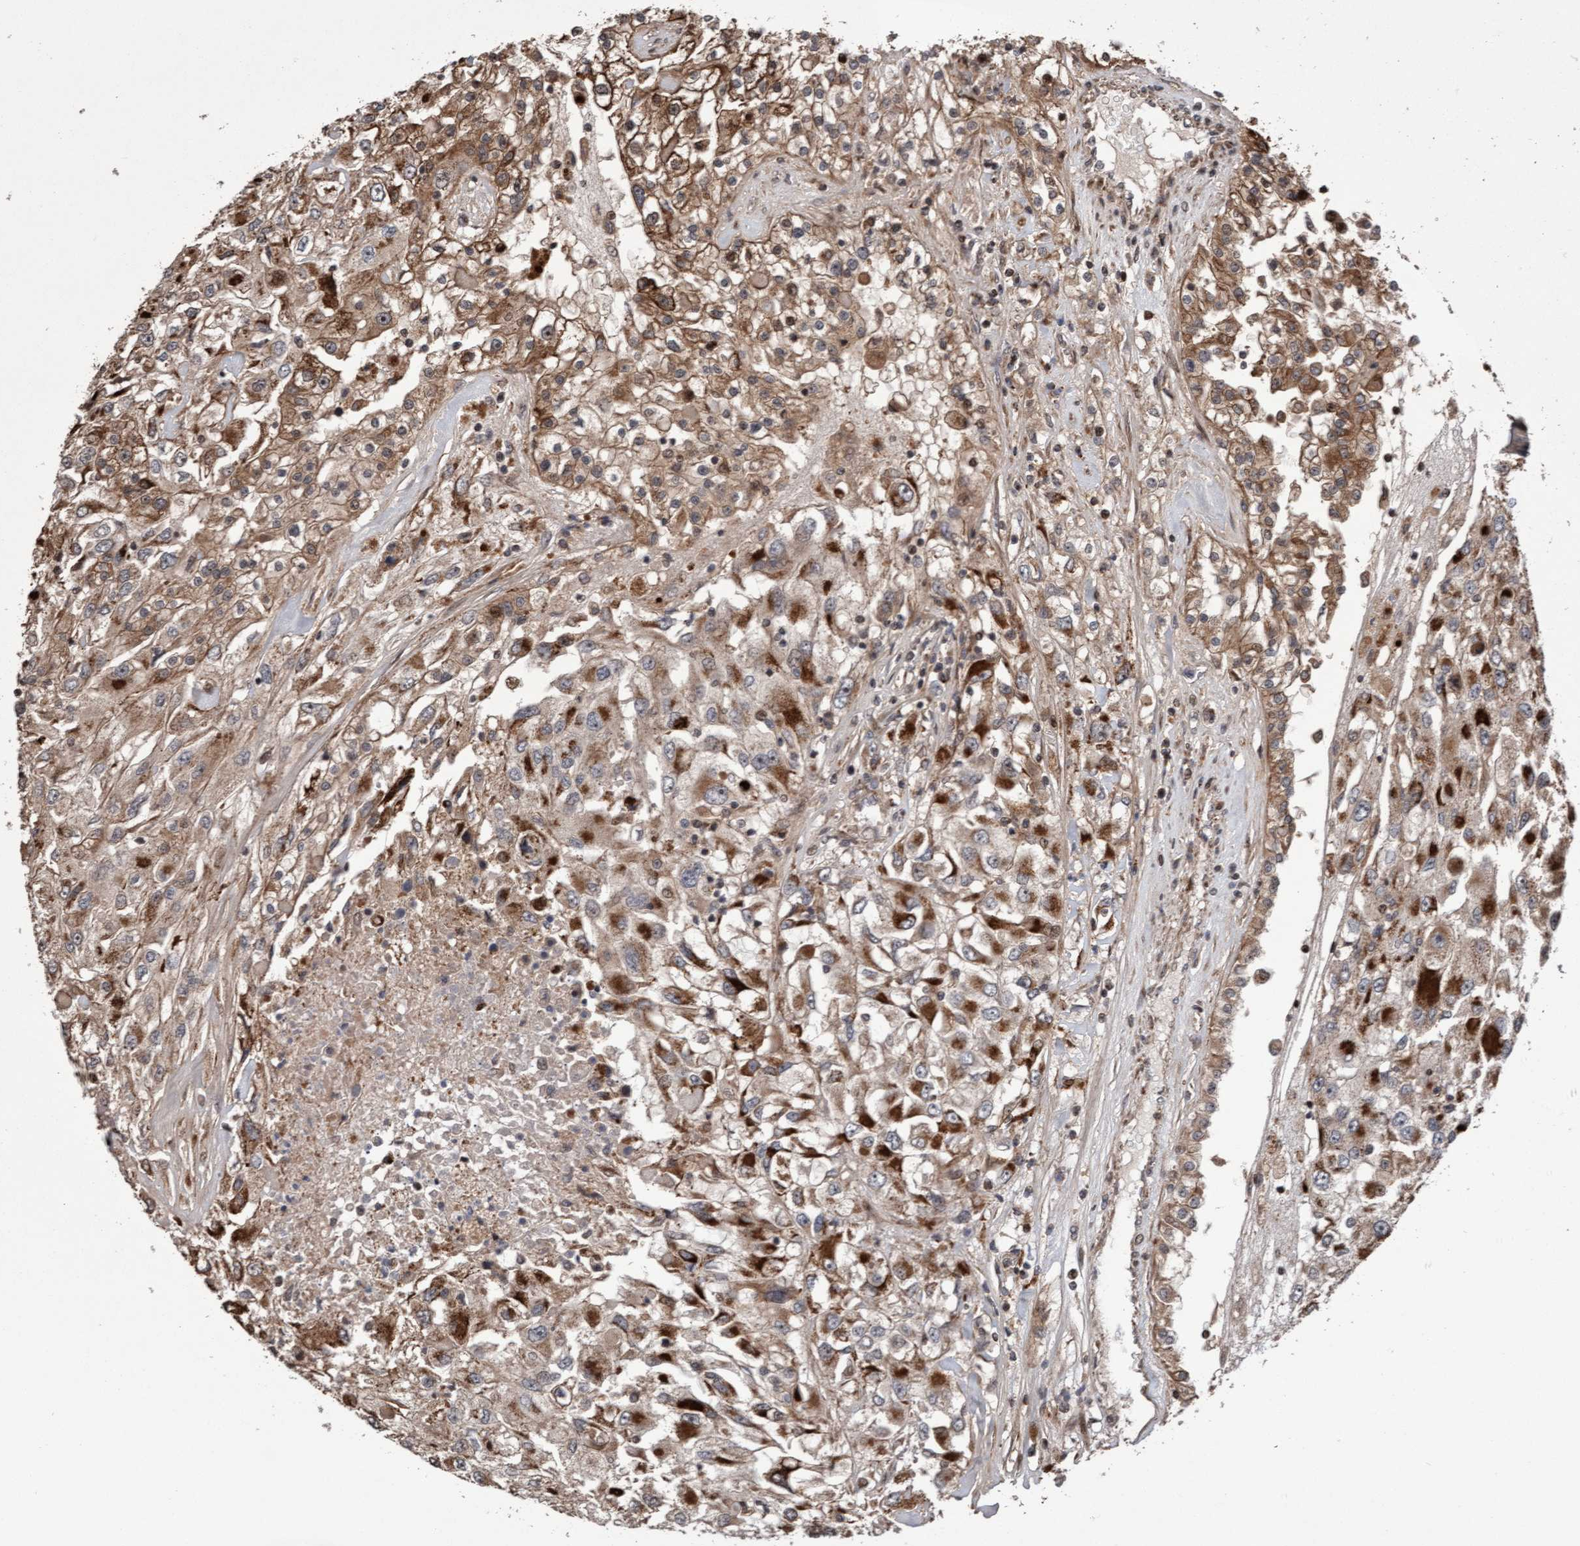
{"staining": {"intensity": "moderate", "quantity": ">75%", "location": "cytoplasmic/membranous"}, "tissue": "renal cancer", "cell_type": "Tumor cells", "image_type": "cancer", "snomed": [{"axis": "morphology", "description": "Adenocarcinoma, NOS"}, {"axis": "topography", "description": "Kidney"}], "caption": "IHC staining of adenocarcinoma (renal), which exhibits medium levels of moderate cytoplasmic/membranous staining in about >75% of tumor cells indicating moderate cytoplasmic/membranous protein expression. The staining was performed using DAB (brown) for protein detection and nuclei were counterstained in hematoxylin (blue).", "gene": "PECR", "patient": {"sex": "female", "age": 52}}